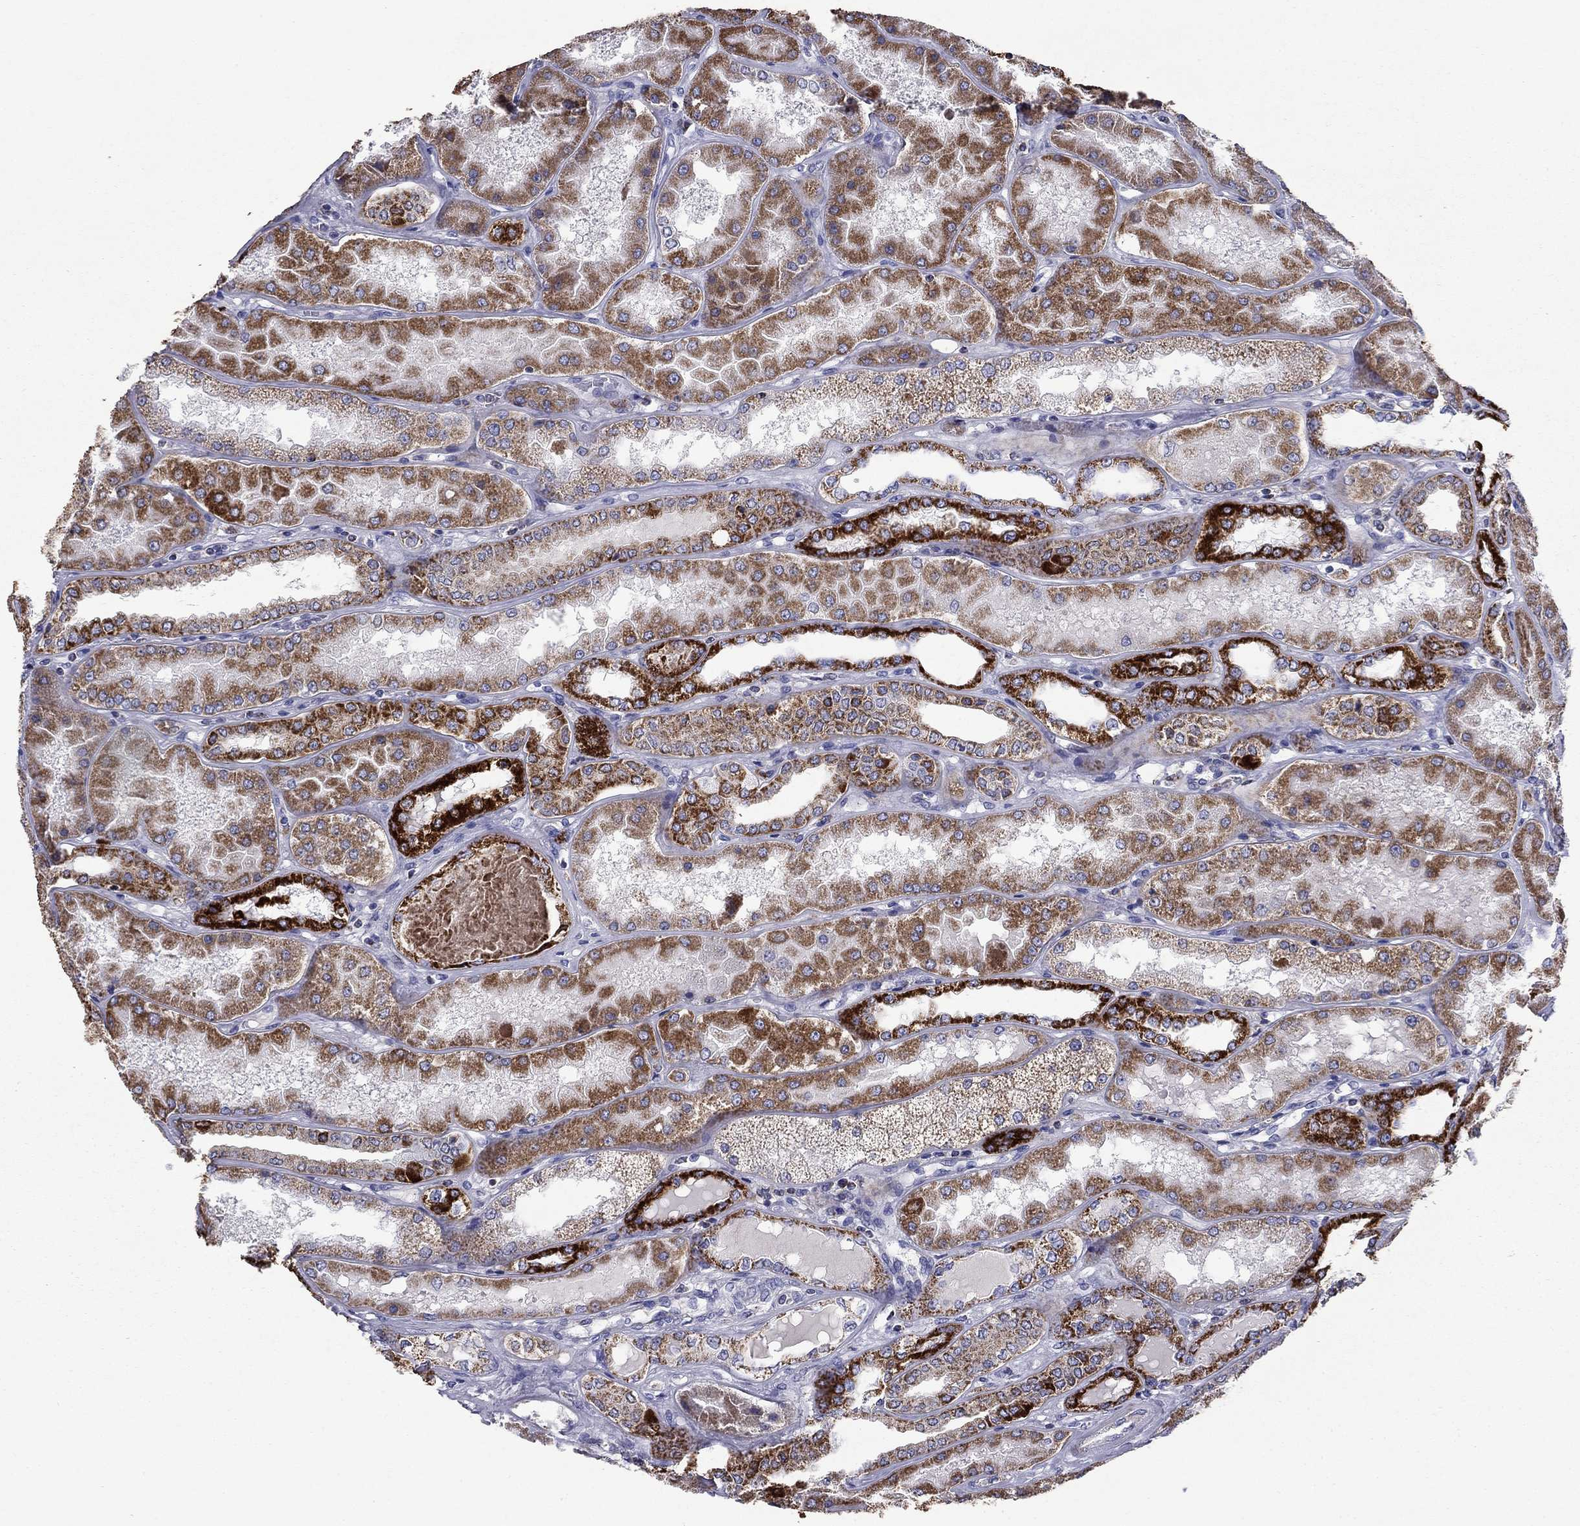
{"staining": {"intensity": "negative", "quantity": "none", "location": "none"}, "tissue": "kidney", "cell_type": "Cells in glomeruli", "image_type": "normal", "snomed": [{"axis": "morphology", "description": "Normal tissue, NOS"}, {"axis": "topography", "description": "Kidney"}], "caption": "Immunohistochemical staining of normal kidney exhibits no significant staining in cells in glomeruli. (Stains: DAB (3,3'-diaminobenzidine) immunohistochemistry (IHC) with hematoxylin counter stain, Microscopy: brightfield microscopy at high magnification).", "gene": "NDUFA4L2", "patient": {"sex": "female", "age": 56}}